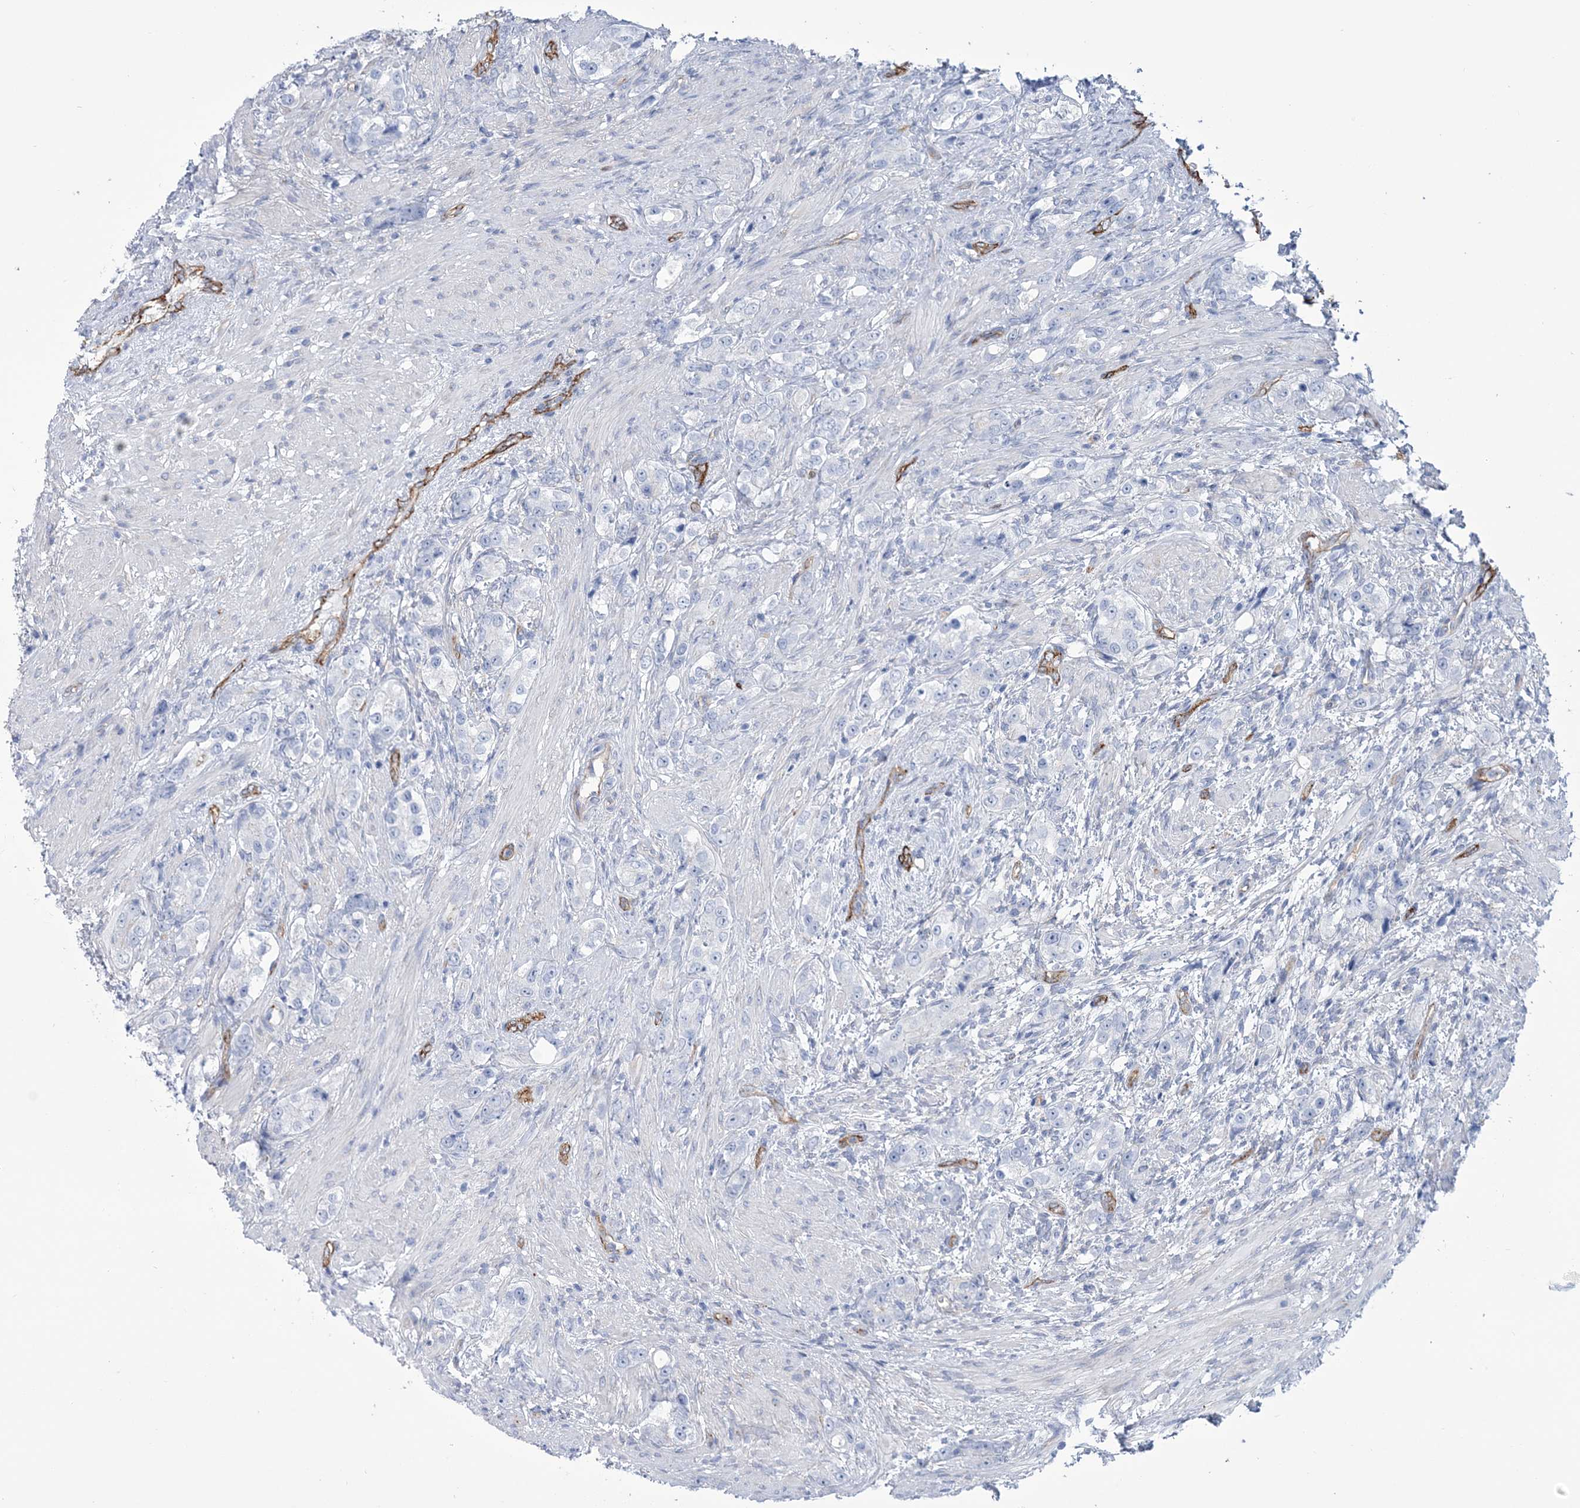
{"staining": {"intensity": "negative", "quantity": "none", "location": "none"}, "tissue": "prostate cancer", "cell_type": "Tumor cells", "image_type": "cancer", "snomed": [{"axis": "morphology", "description": "Adenocarcinoma, High grade"}, {"axis": "topography", "description": "Prostate"}], "caption": "Human adenocarcinoma (high-grade) (prostate) stained for a protein using immunohistochemistry reveals no staining in tumor cells.", "gene": "RAB11FIP5", "patient": {"sex": "male", "age": 63}}